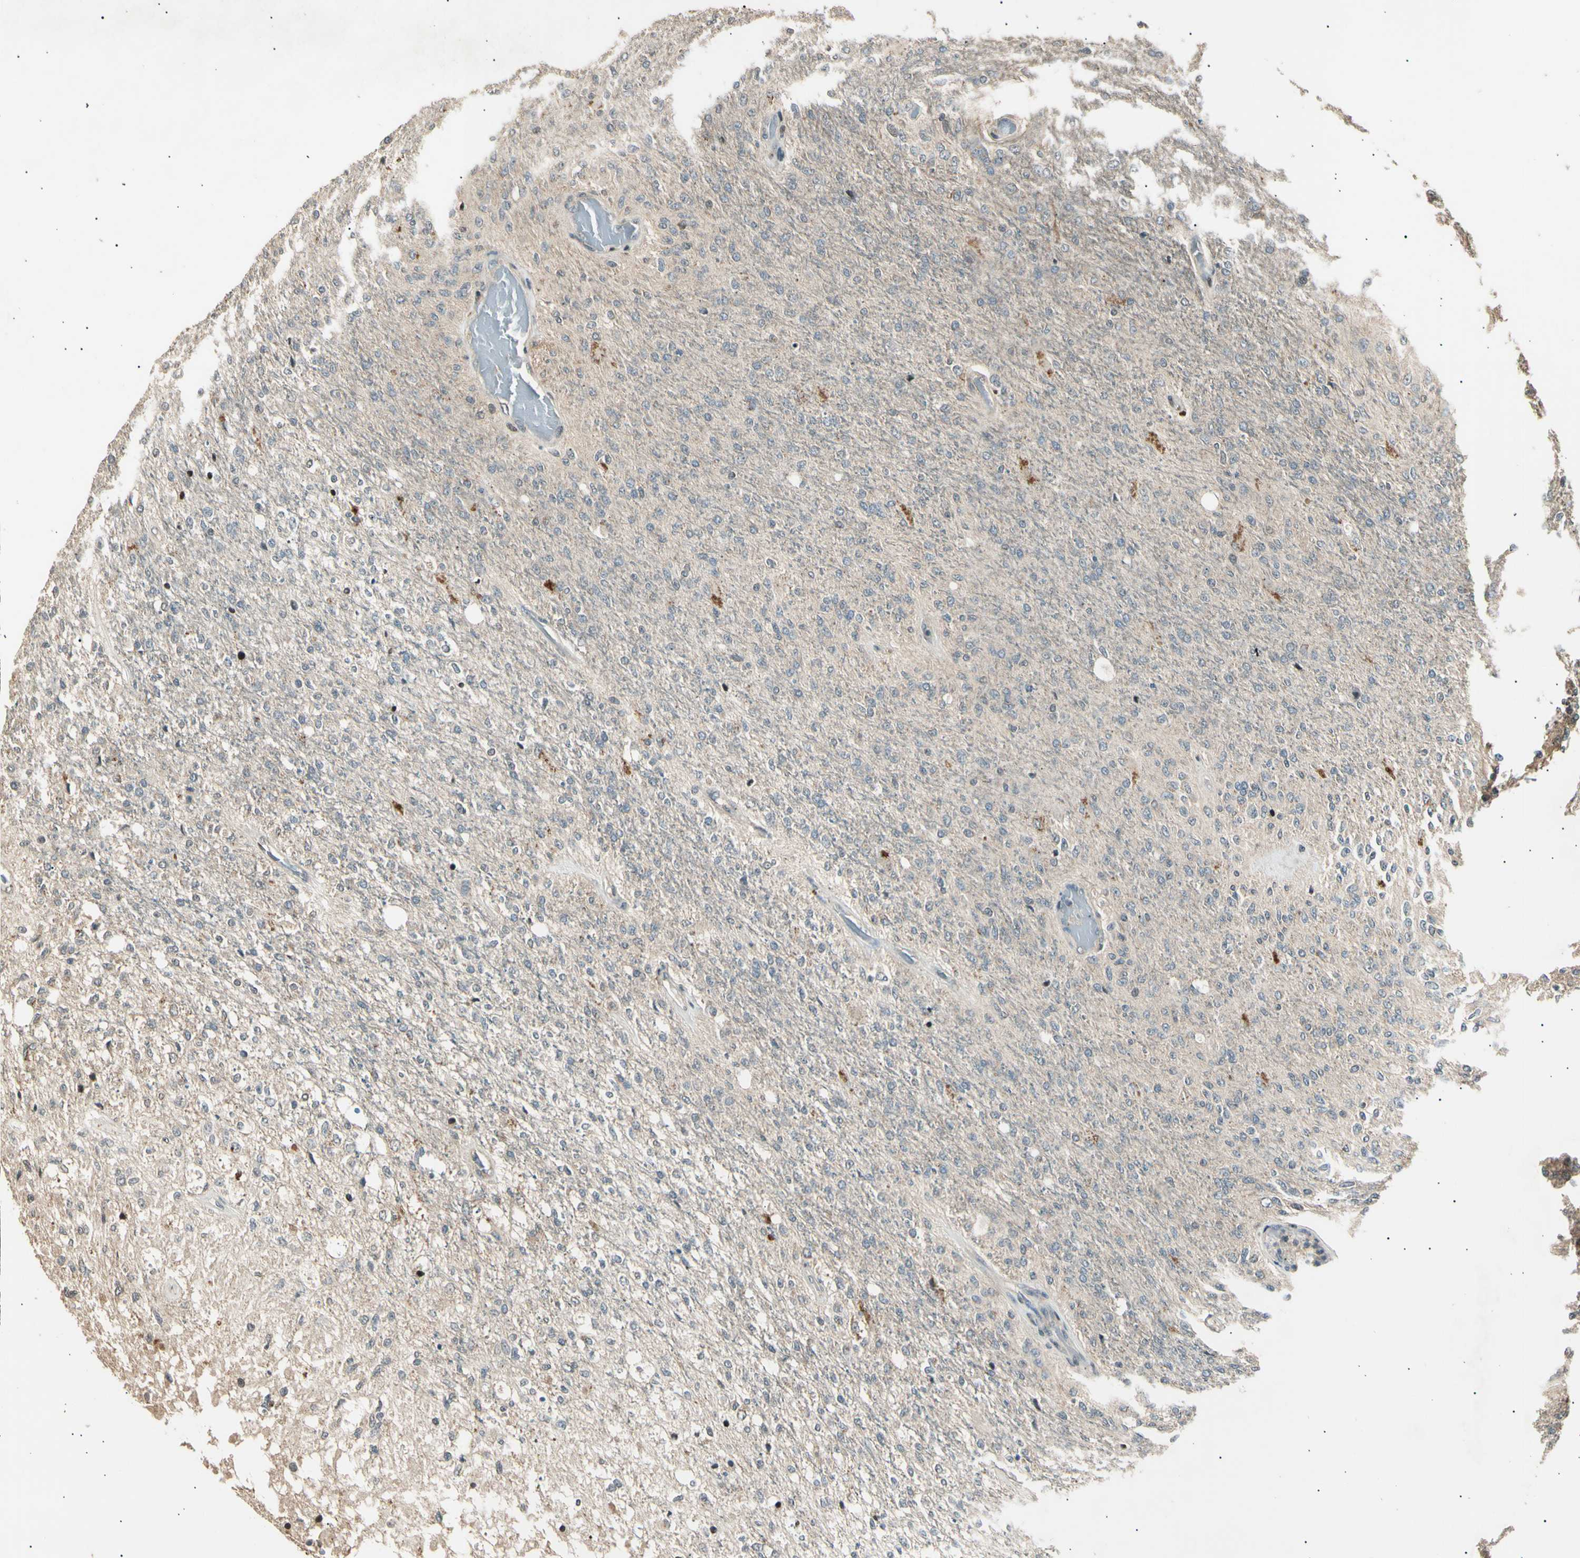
{"staining": {"intensity": "negative", "quantity": "none", "location": "none"}, "tissue": "glioma", "cell_type": "Tumor cells", "image_type": "cancer", "snomed": [{"axis": "morphology", "description": "Normal tissue, NOS"}, {"axis": "morphology", "description": "Glioma, malignant, High grade"}, {"axis": "topography", "description": "Cerebral cortex"}], "caption": "Tumor cells show no significant positivity in glioma.", "gene": "NUAK2", "patient": {"sex": "male", "age": 77}}